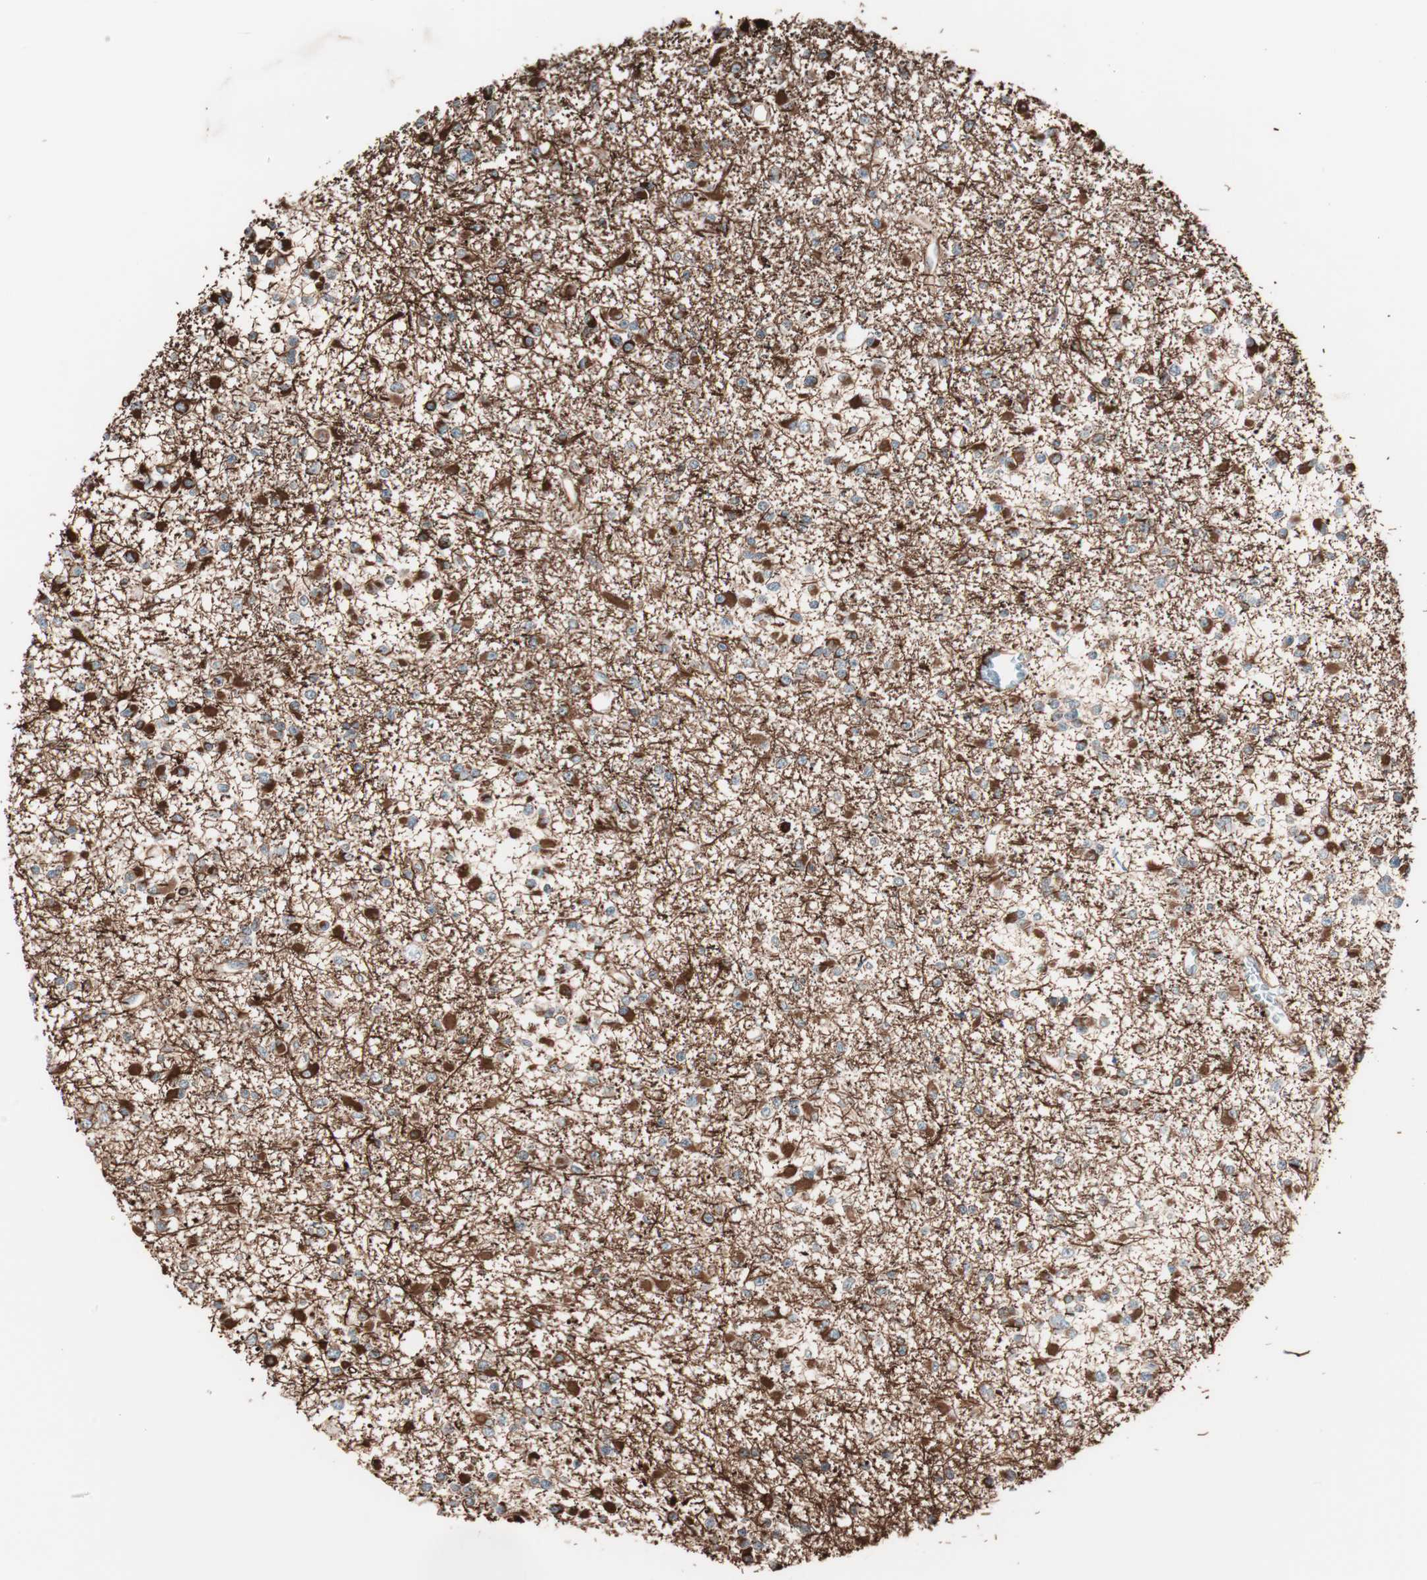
{"staining": {"intensity": "strong", "quantity": ">75%", "location": "cytoplasmic/membranous"}, "tissue": "glioma", "cell_type": "Tumor cells", "image_type": "cancer", "snomed": [{"axis": "morphology", "description": "Glioma, malignant, Low grade"}, {"axis": "topography", "description": "Brain"}], "caption": "Malignant low-grade glioma stained for a protein (brown) demonstrates strong cytoplasmic/membranous positive expression in about >75% of tumor cells.", "gene": "TSG101", "patient": {"sex": "female", "age": 22}}